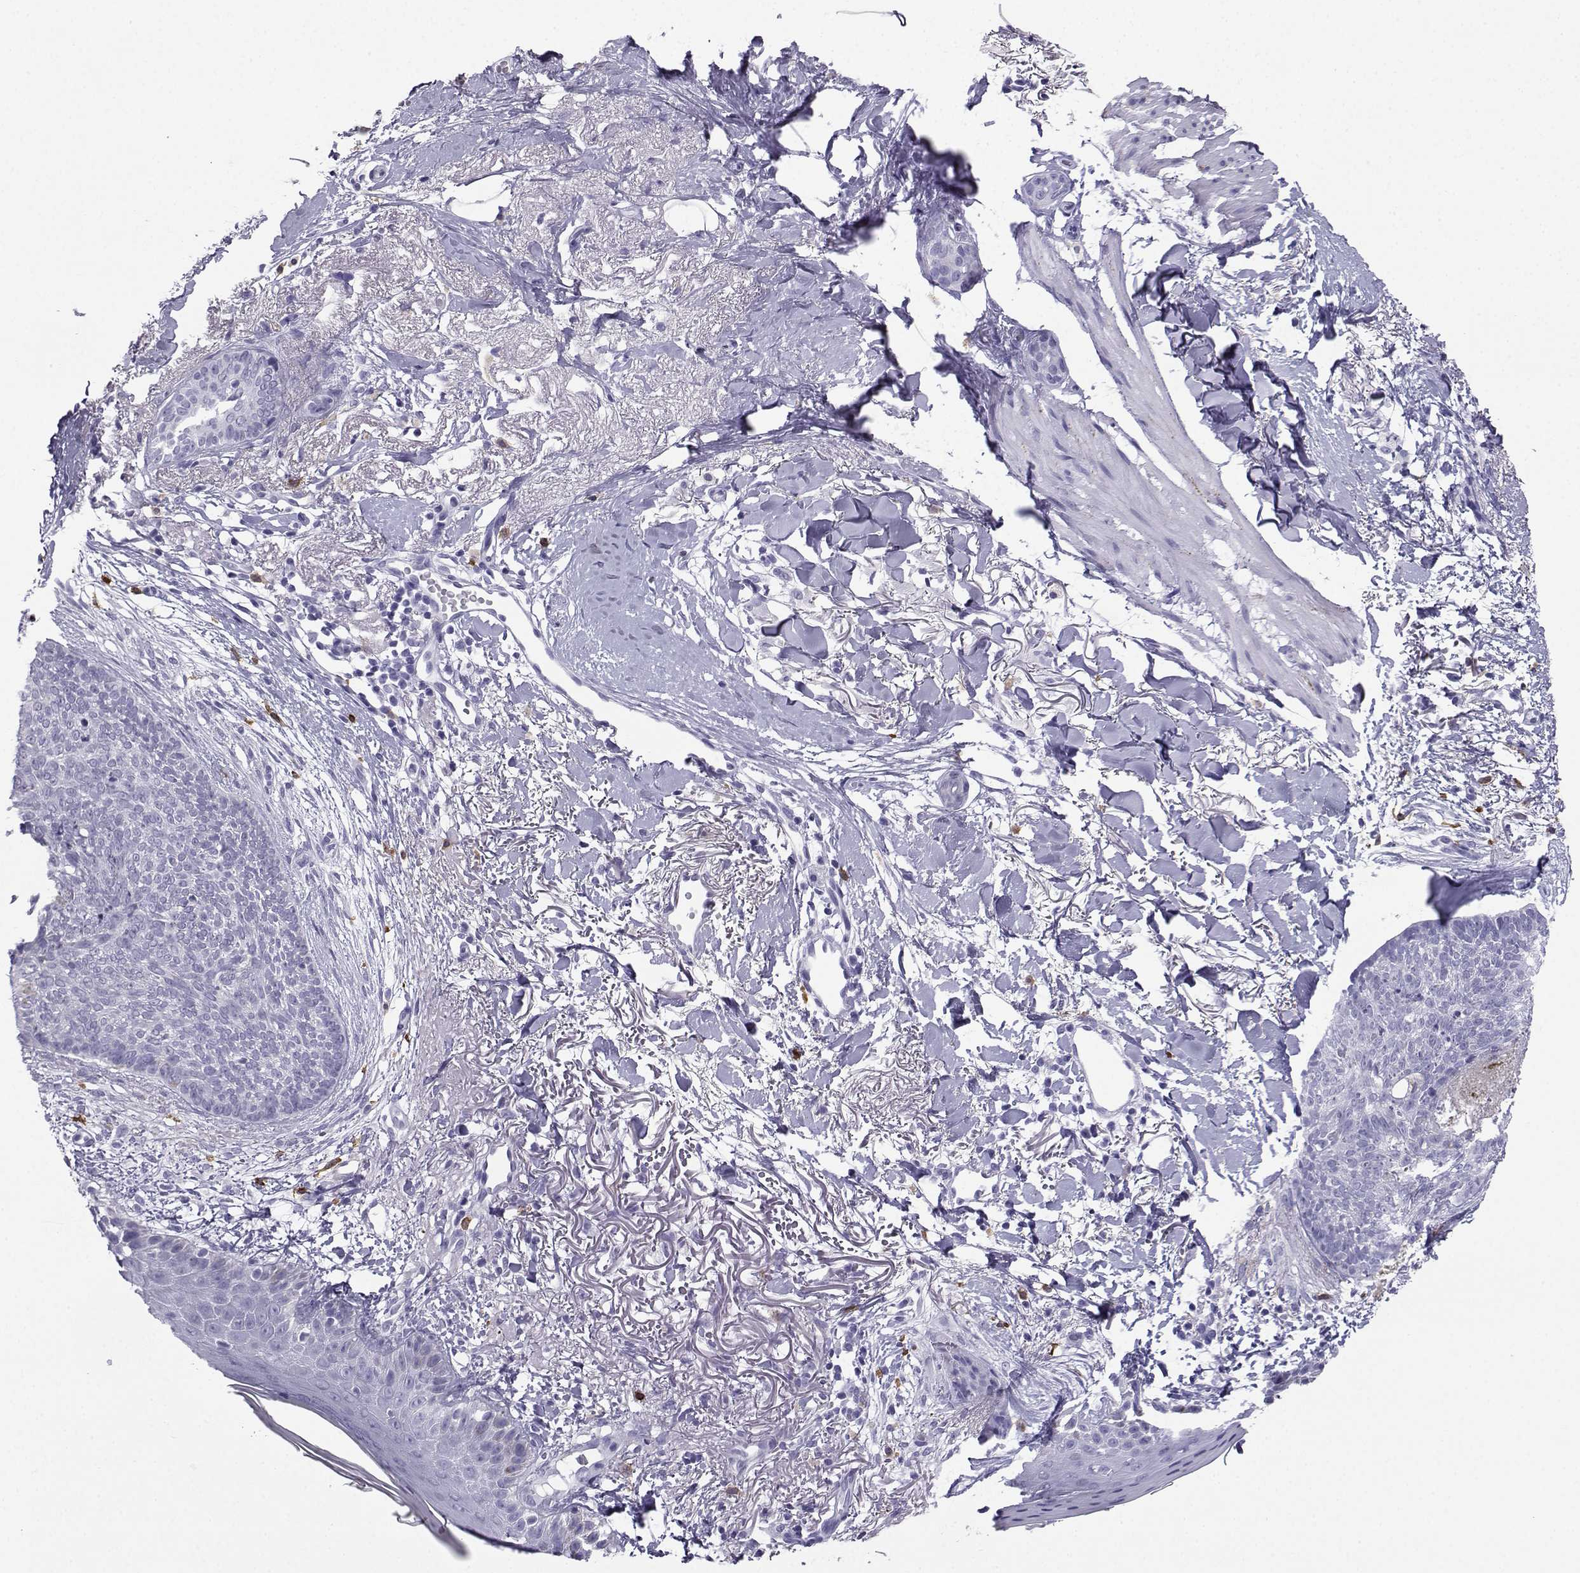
{"staining": {"intensity": "negative", "quantity": "none", "location": "none"}, "tissue": "skin cancer", "cell_type": "Tumor cells", "image_type": "cancer", "snomed": [{"axis": "morphology", "description": "Normal tissue, NOS"}, {"axis": "morphology", "description": "Basal cell carcinoma"}, {"axis": "topography", "description": "Skin"}], "caption": "Tumor cells are negative for protein expression in human skin cancer (basal cell carcinoma).", "gene": "SLC18A2", "patient": {"sex": "male", "age": 84}}